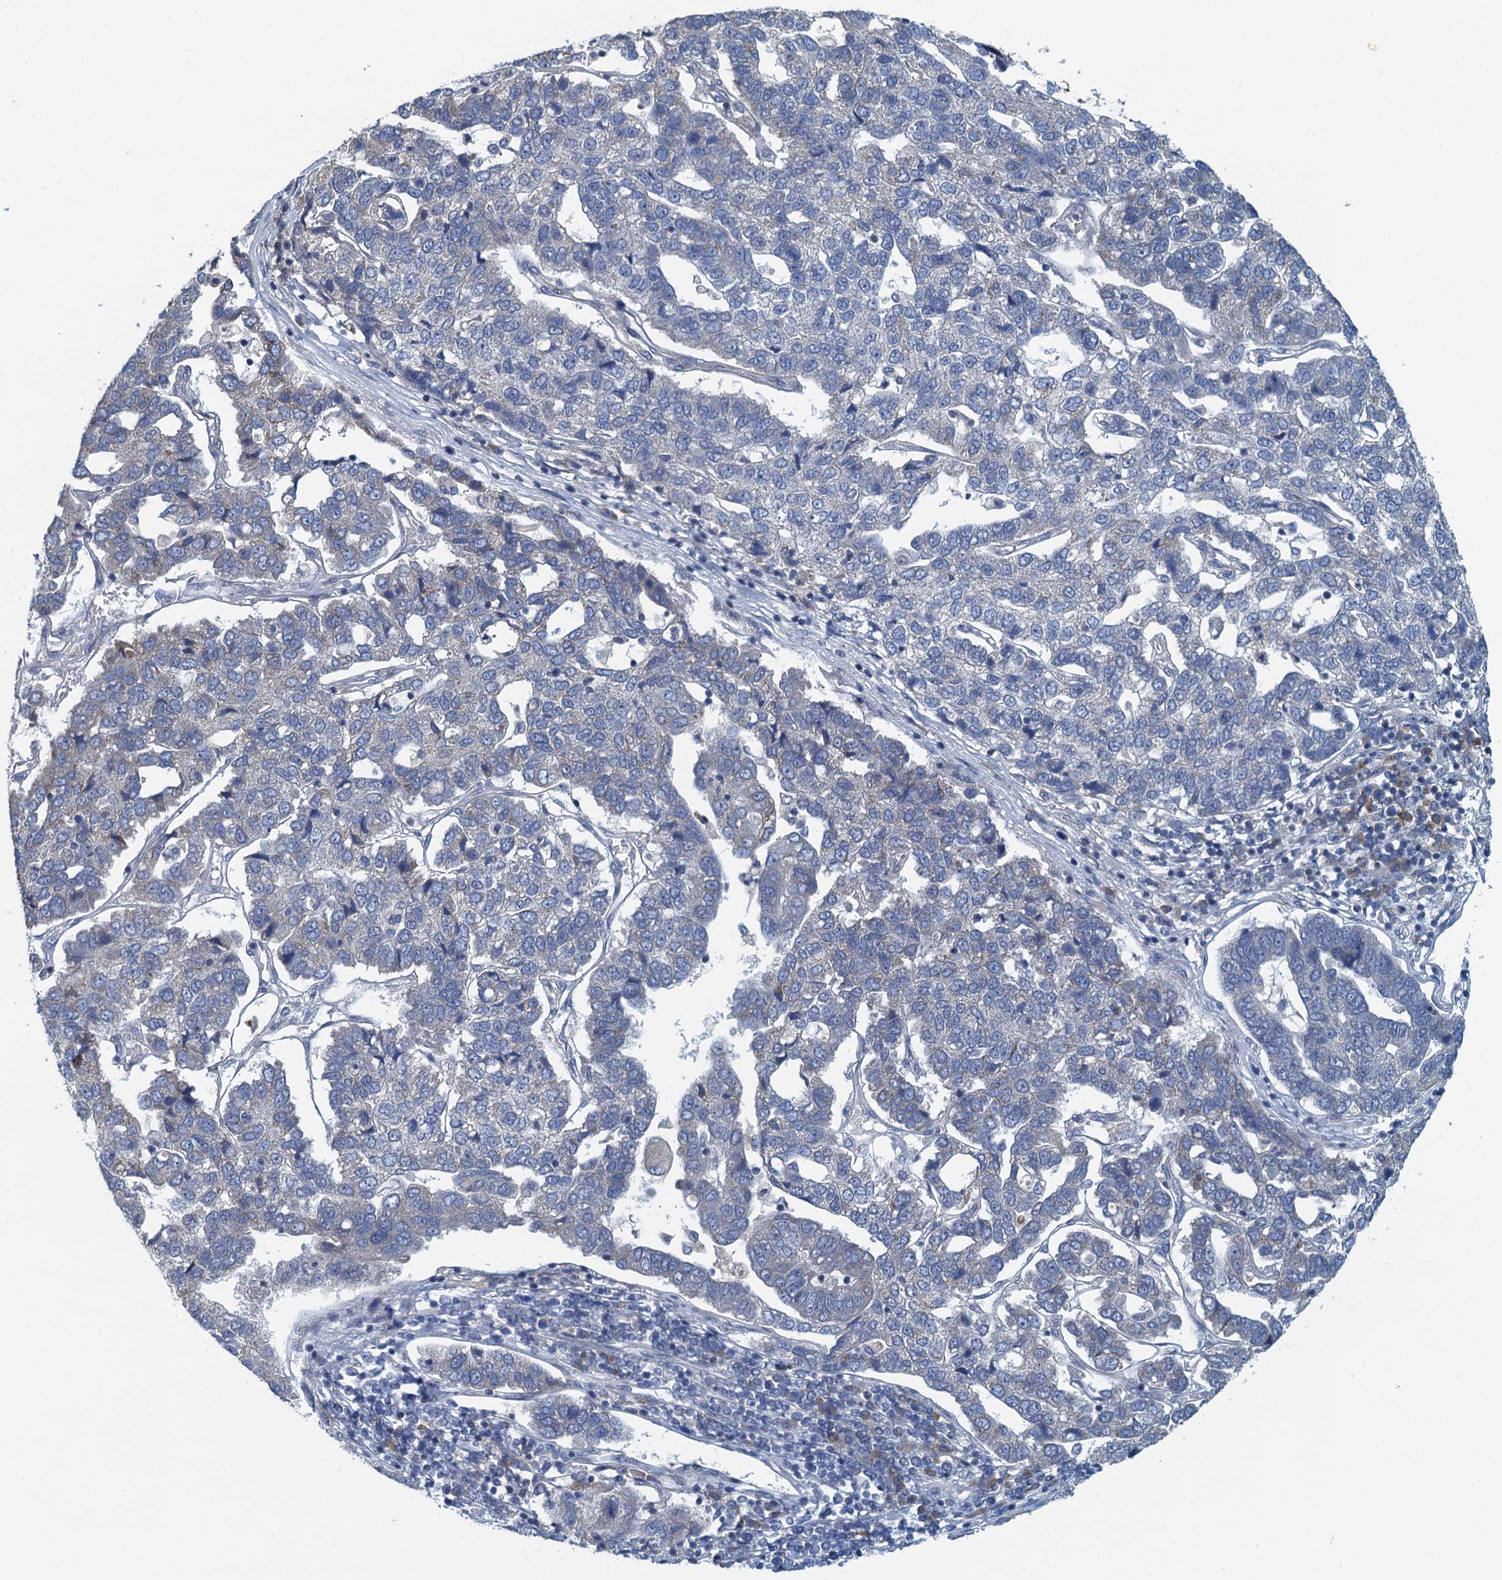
{"staining": {"intensity": "negative", "quantity": "none", "location": "none"}, "tissue": "pancreatic cancer", "cell_type": "Tumor cells", "image_type": "cancer", "snomed": [{"axis": "morphology", "description": "Adenocarcinoma, NOS"}, {"axis": "topography", "description": "Pancreas"}], "caption": "Human pancreatic adenocarcinoma stained for a protein using immunohistochemistry shows no positivity in tumor cells.", "gene": "ALG2", "patient": {"sex": "female", "age": 61}}